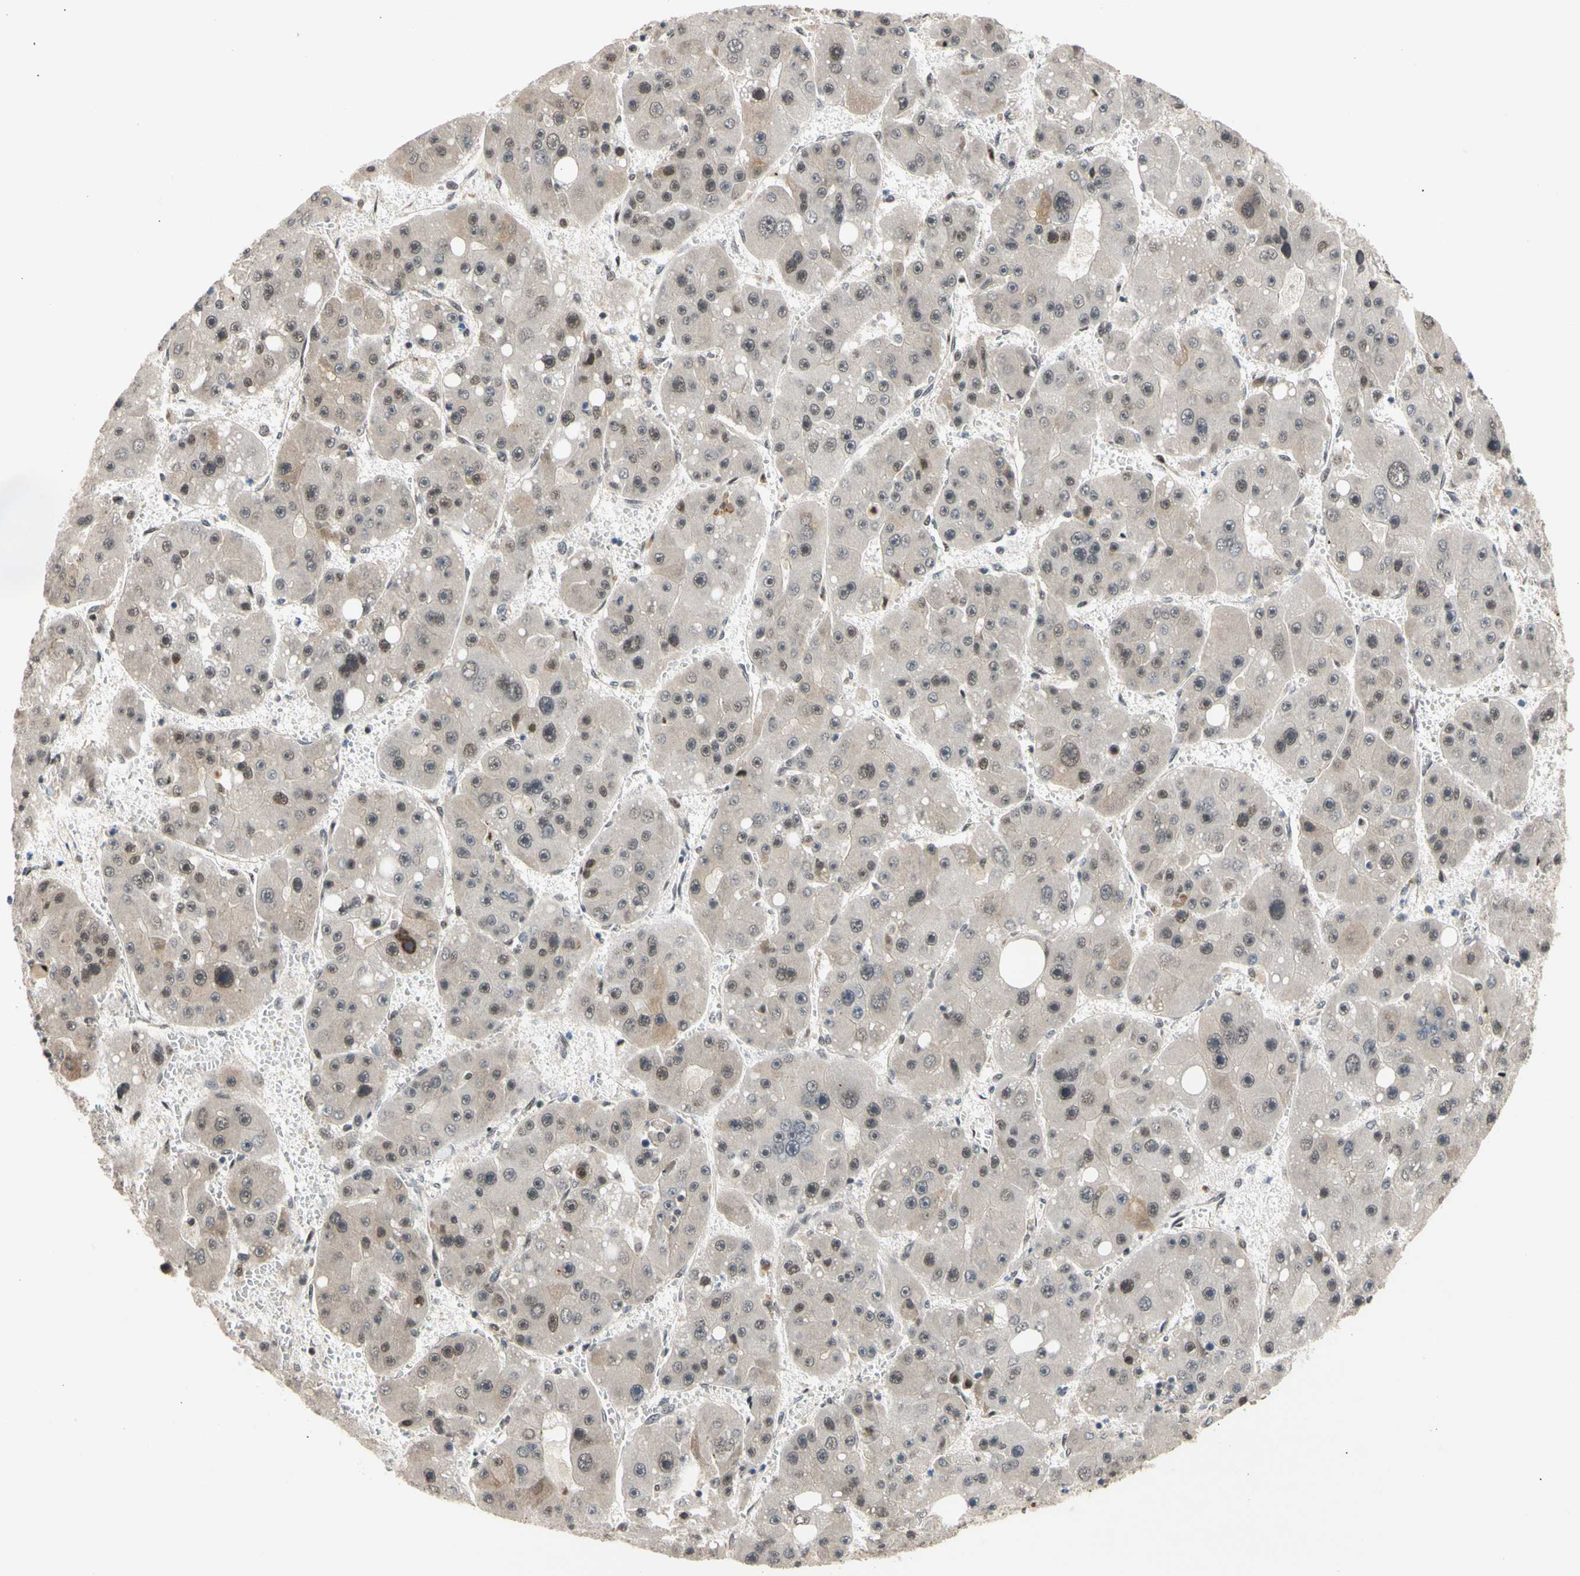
{"staining": {"intensity": "weak", "quantity": "25%-75%", "location": "cytoplasmic/membranous,nuclear"}, "tissue": "liver cancer", "cell_type": "Tumor cells", "image_type": "cancer", "snomed": [{"axis": "morphology", "description": "Carcinoma, Hepatocellular, NOS"}, {"axis": "topography", "description": "Liver"}], "caption": "IHC staining of liver cancer, which shows low levels of weak cytoplasmic/membranous and nuclear expression in about 25%-75% of tumor cells indicating weak cytoplasmic/membranous and nuclear protein expression. The staining was performed using DAB (brown) for protein detection and nuclei were counterstained in hematoxylin (blue).", "gene": "NGEF", "patient": {"sex": "female", "age": 61}}